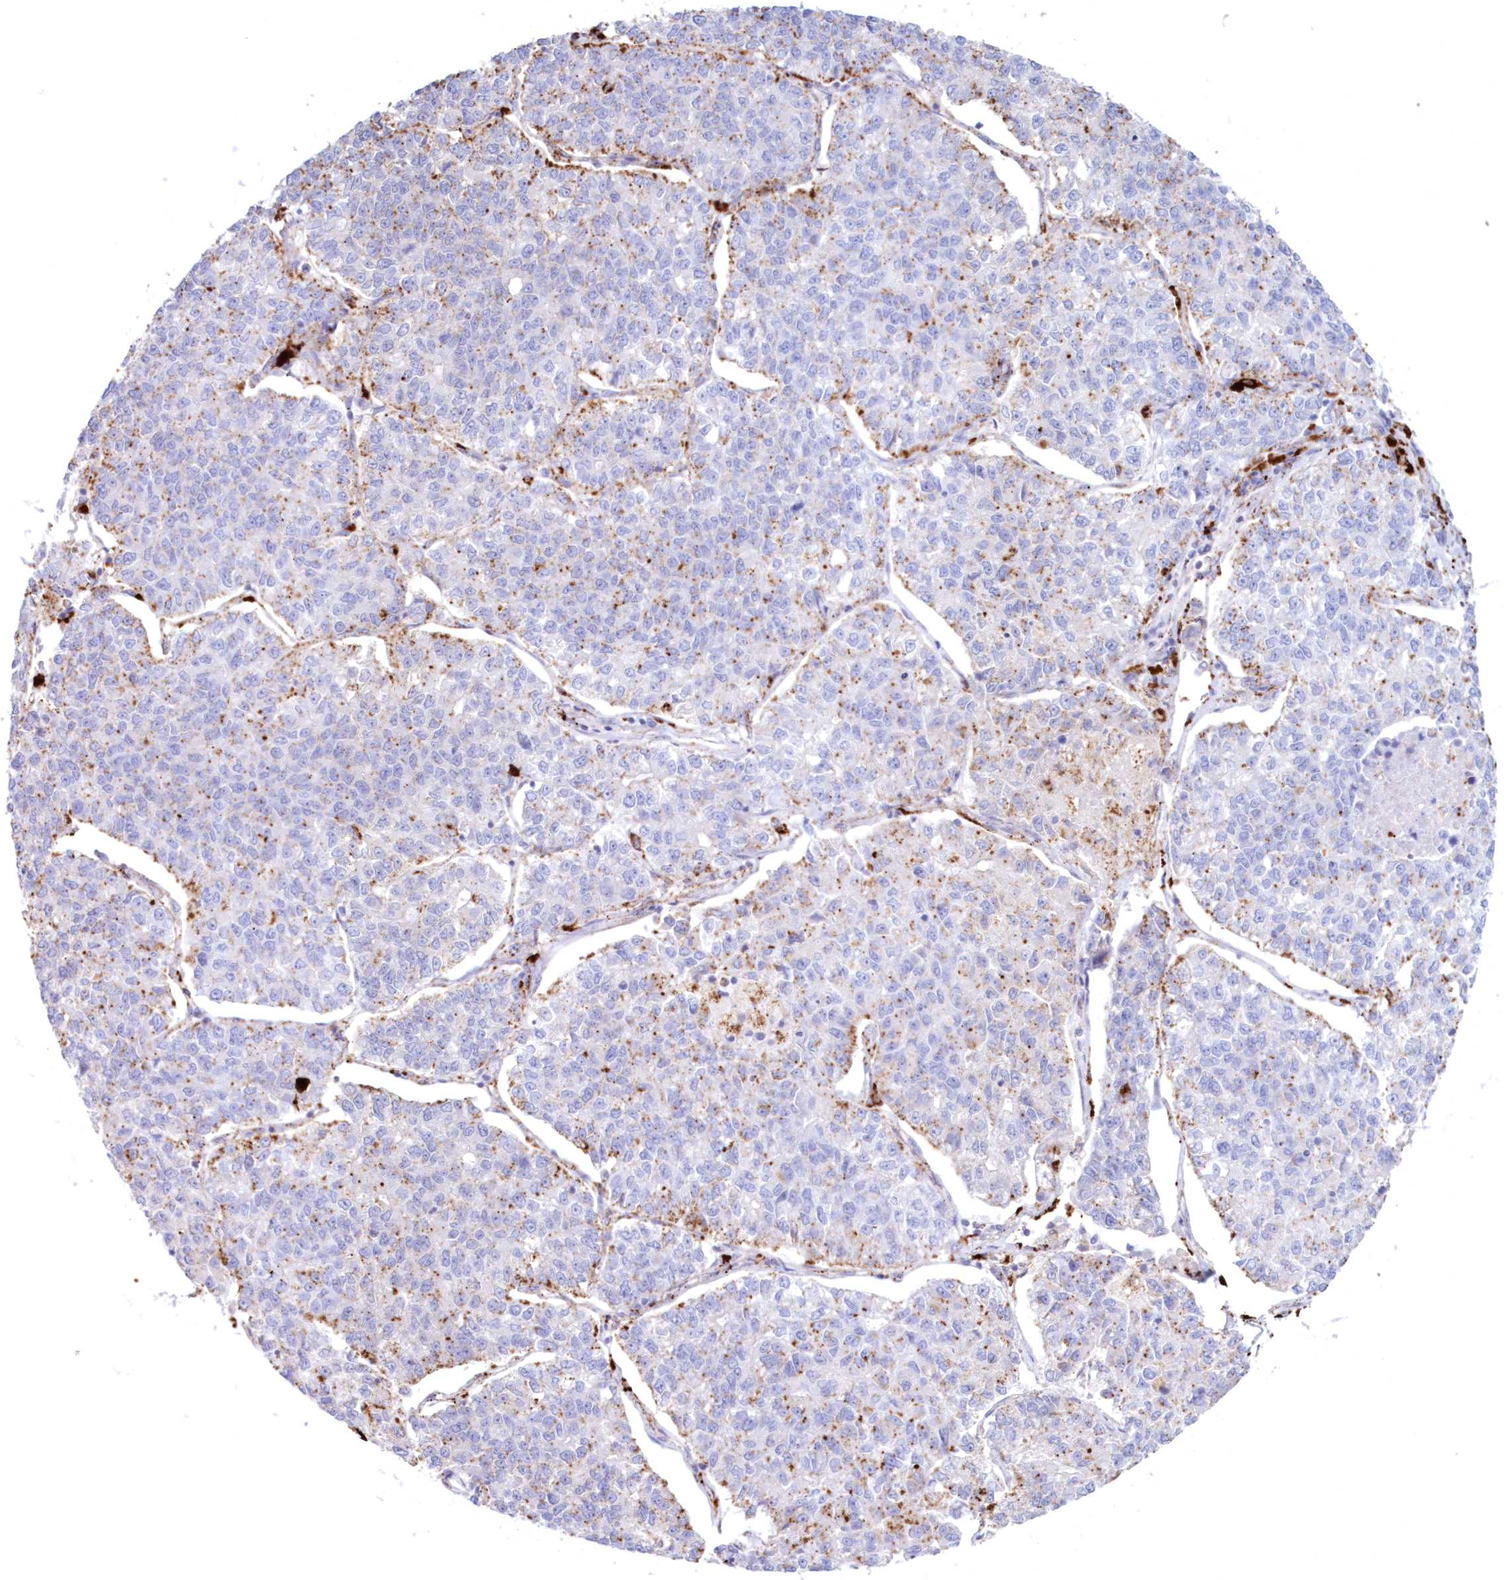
{"staining": {"intensity": "moderate", "quantity": "<25%", "location": "cytoplasmic/membranous"}, "tissue": "lung cancer", "cell_type": "Tumor cells", "image_type": "cancer", "snomed": [{"axis": "morphology", "description": "Adenocarcinoma, NOS"}, {"axis": "topography", "description": "Lung"}], "caption": "A high-resolution image shows IHC staining of lung cancer (adenocarcinoma), which reveals moderate cytoplasmic/membranous expression in about <25% of tumor cells.", "gene": "TPP1", "patient": {"sex": "male", "age": 49}}